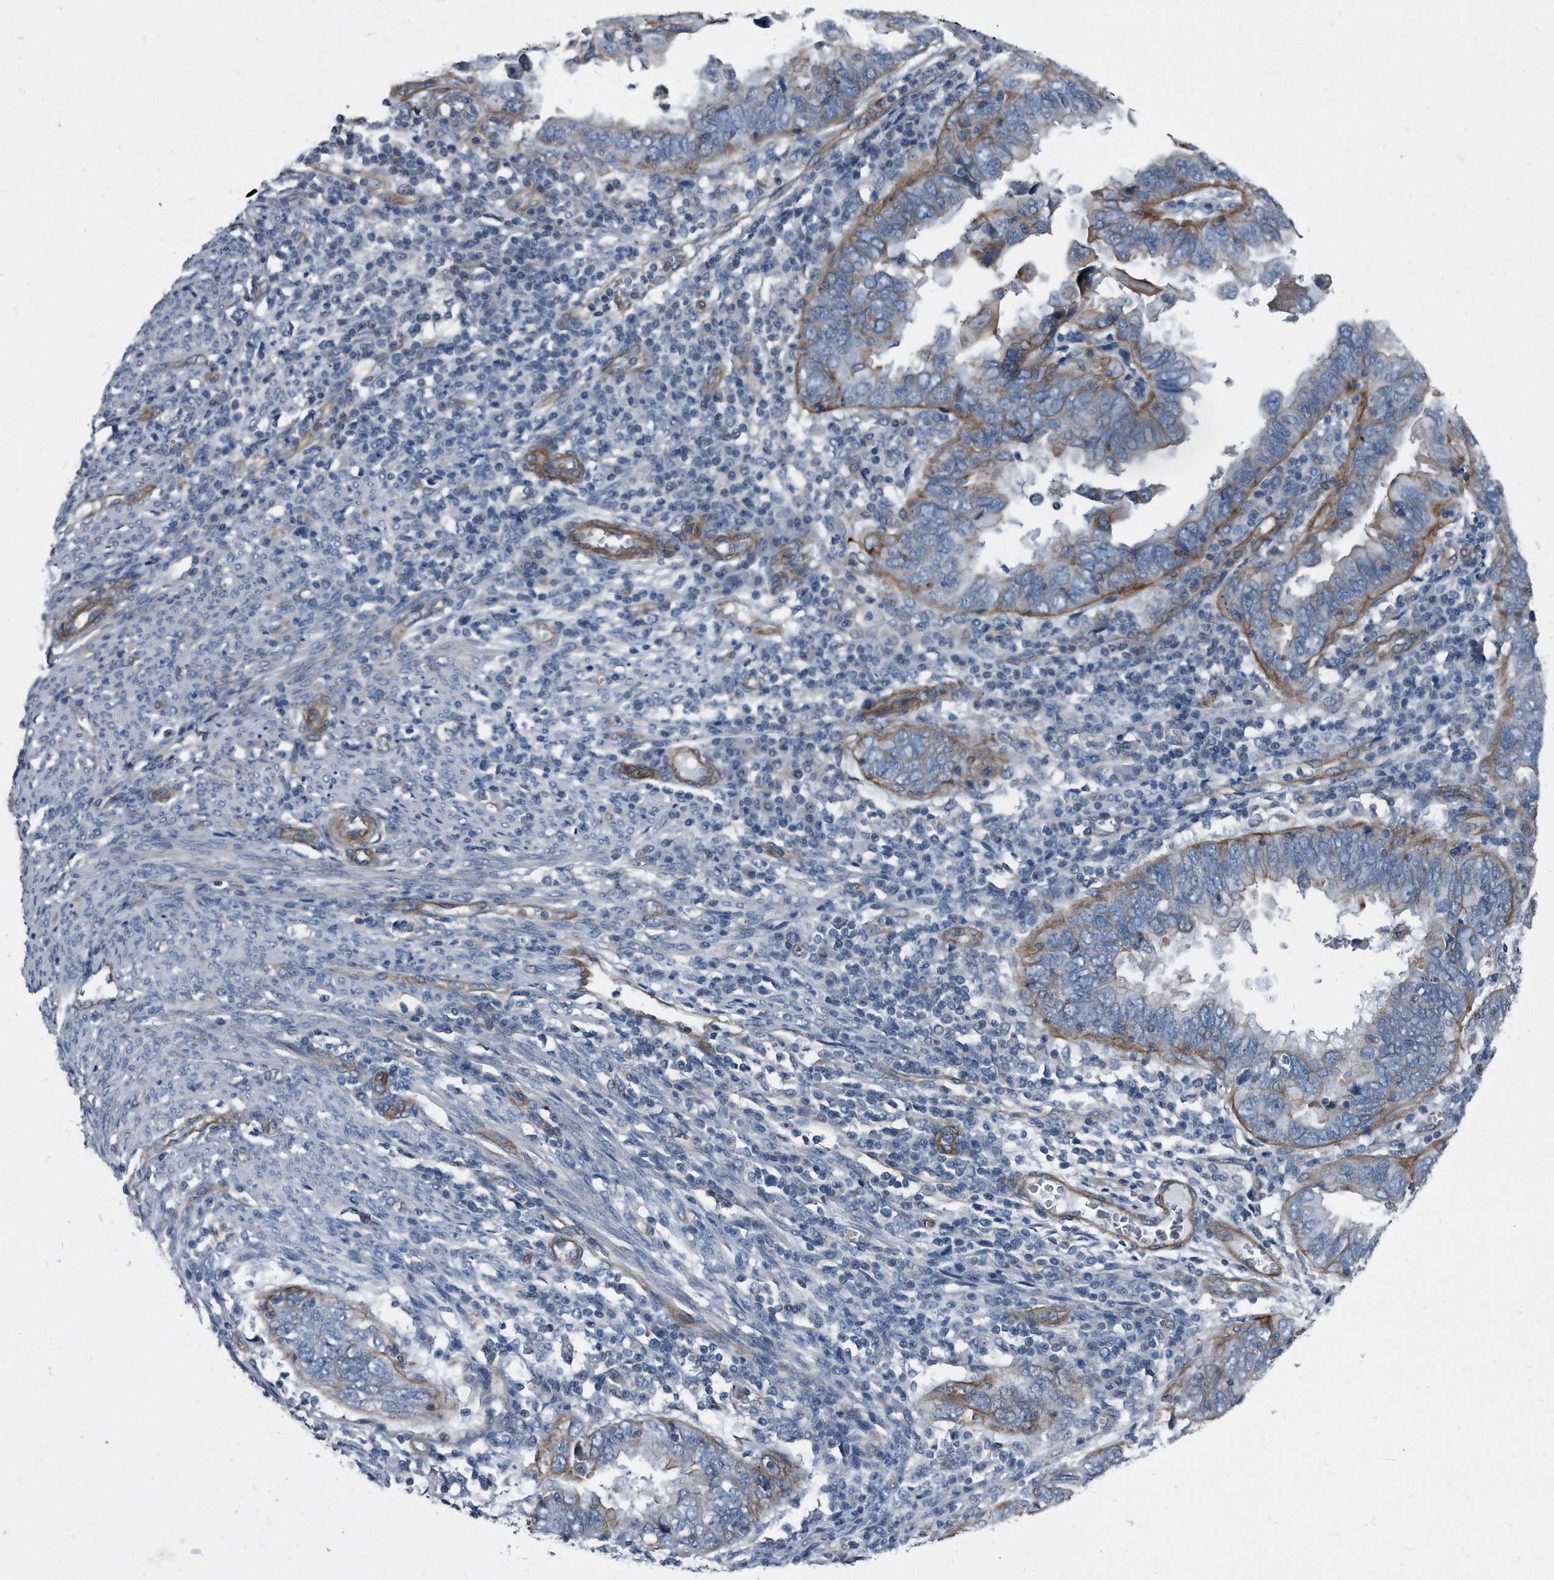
{"staining": {"intensity": "moderate", "quantity": "25%-75%", "location": "cytoplasmic/membranous"}, "tissue": "endometrial cancer", "cell_type": "Tumor cells", "image_type": "cancer", "snomed": [{"axis": "morphology", "description": "Adenocarcinoma, NOS"}, {"axis": "topography", "description": "Uterus"}], "caption": "Immunohistochemistry staining of endometrial cancer, which reveals medium levels of moderate cytoplasmic/membranous staining in about 25%-75% of tumor cells indicating moderate cytoplasmic/membranous protein positivity. The staining was performed using DAB (3,3'-diaminobenzidine) (brown) for protein detection and nuclei were counterstained in hematoxylin (blue).", "gene": "PLEC", "patient": {"sex": "female", "age": 77}}